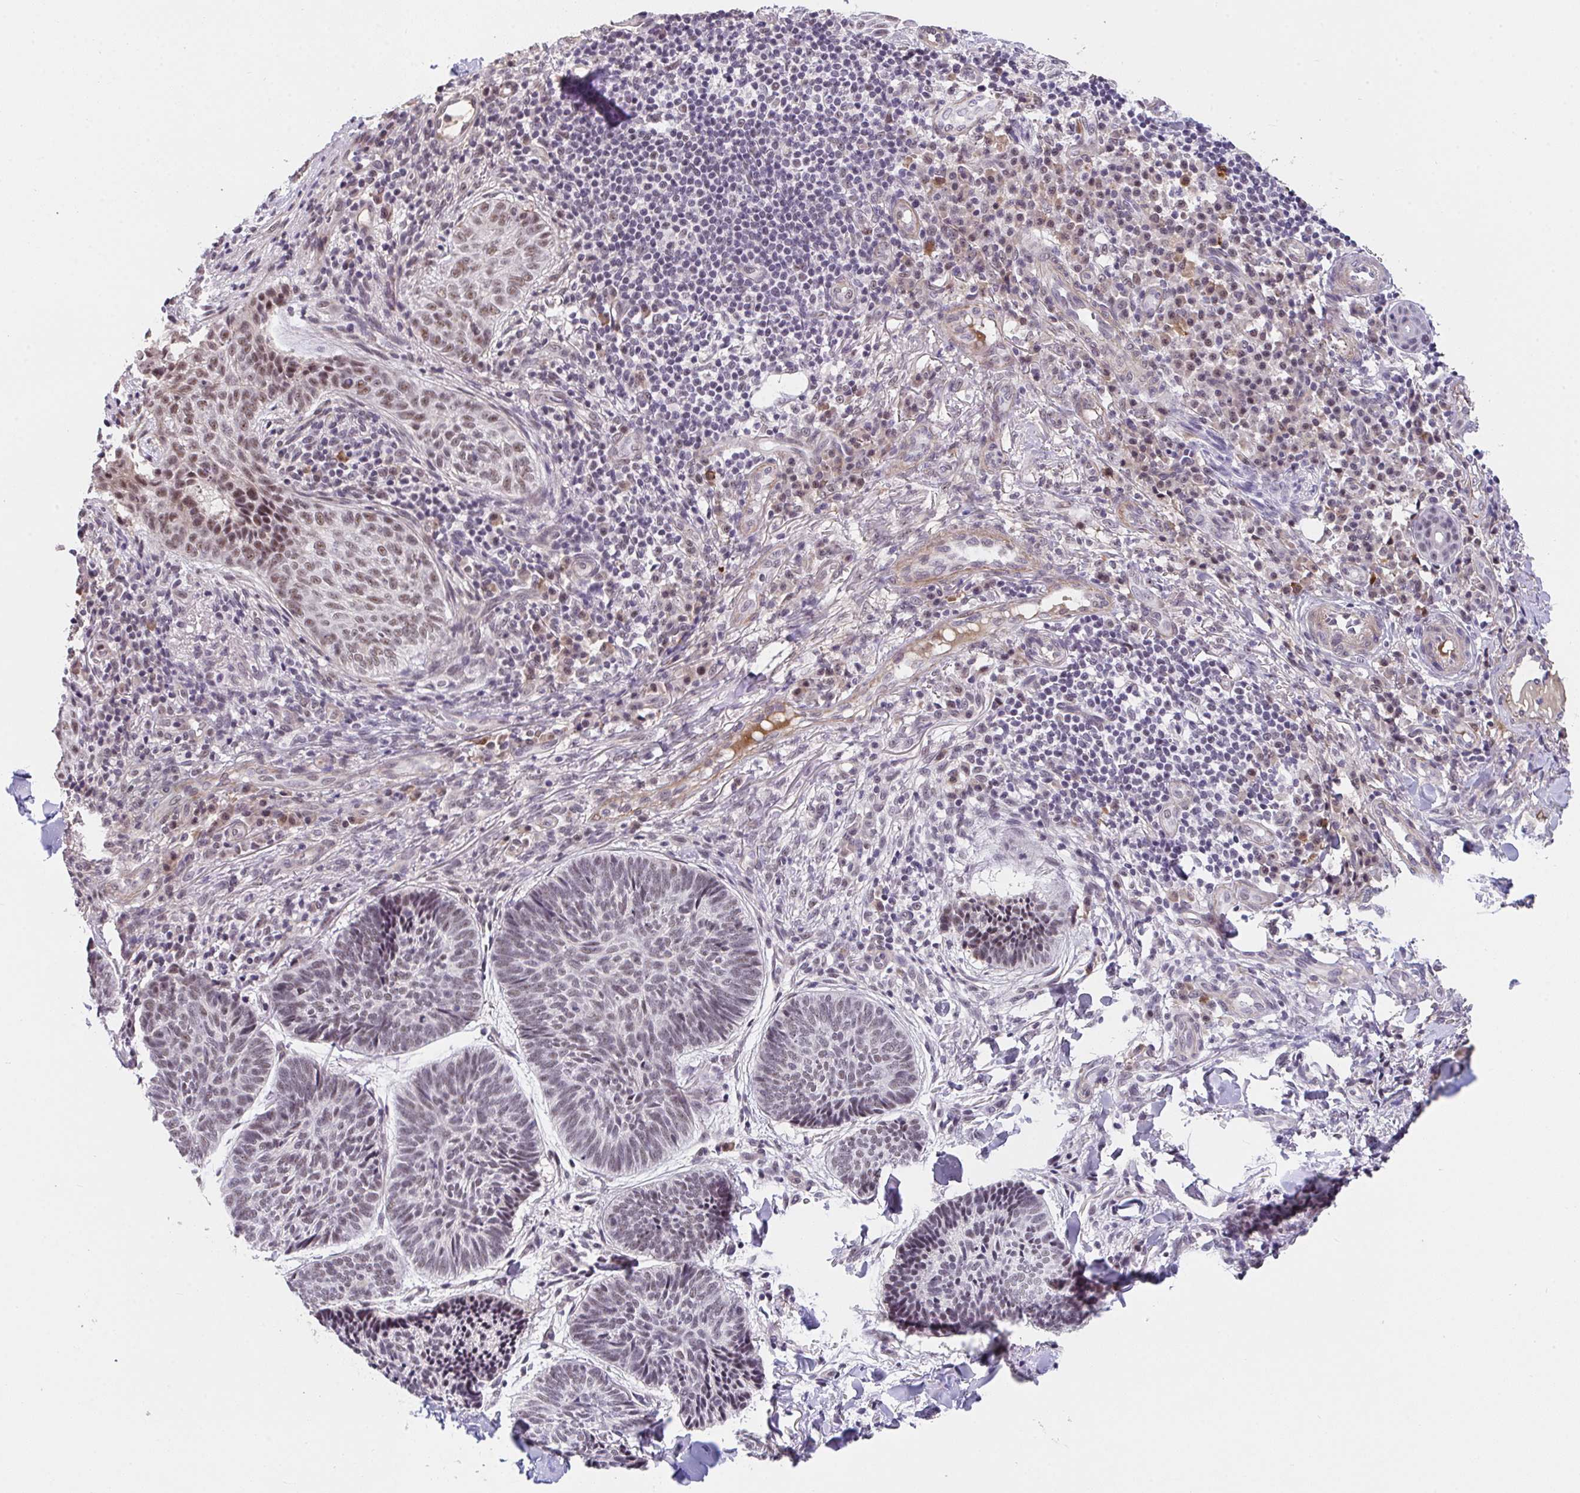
{"staining": {"intensity": "weak", "quantity": ">75%", "location": "nuclear"}, "tissue": "skin cancer", "cell_type": "Tumor cells", "image_type": "cancer", "snomed": [{"axis": "morphology", "description": "Normal tissue, NOS"}, {"axis": "morphology", "description": "Basal cell carcinoma"}, {"axis": "topography", "description": "Skin"}], "caption": "Immunohistochemistry (IHC) (DAB (3,3'-diaminobenzidine)) staining of skin cancer (basal cell carcinoma) reveals weak nuclear protein expression in approximately >75% of tumor cells.", "gene": "RBBP6", "patient": {"sex": "male", "age": 50}}